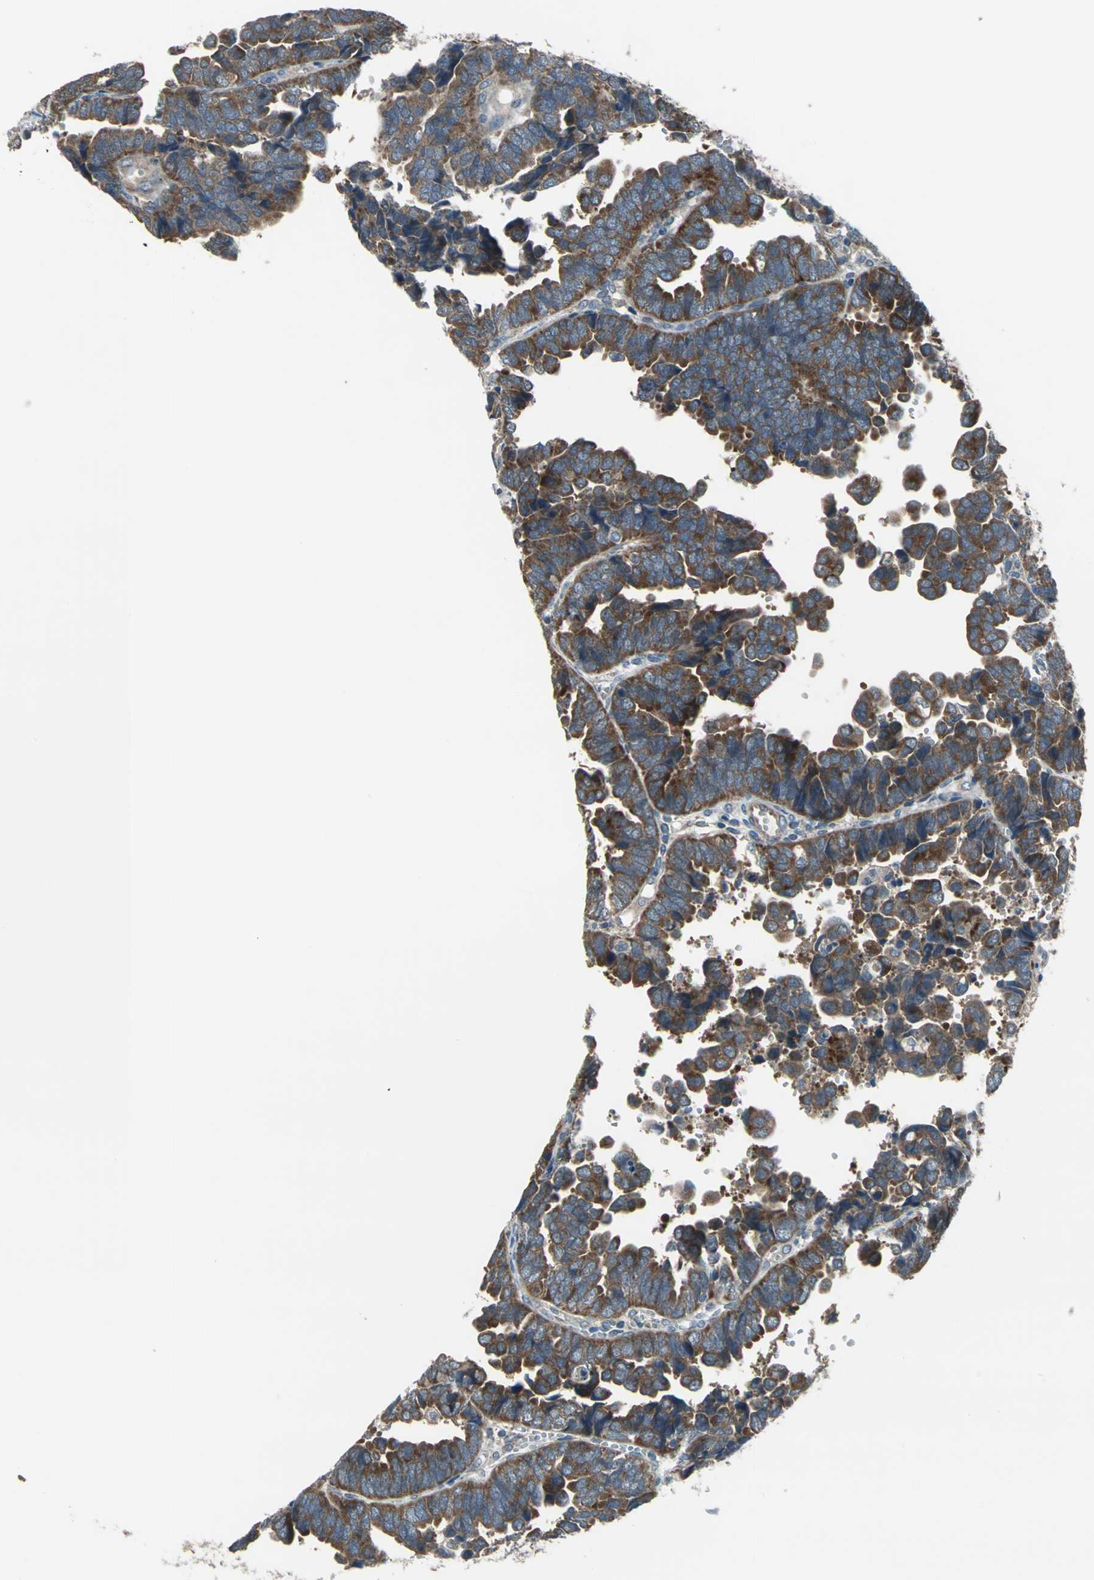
{"staining": {"intensity": "strong", "quantity": ">75%", "location": "cytoplasmic/membranous"}, "tissue": "endometrial cancer", "cell_type": "Tumor cells", "image_type": "cancer", "snomed": [{"axis": "morphology", "description": "Adenocarcinoma, NOS"}, {"axis": "topography", "description": "Endometrium"}], "caption": "A histopathology image showing strong cytoplasmic/membranous staining in about >75% of tumor cells in endometrial adenocarcinoma, as visualized by brown immunohistochemical staining.", "gene": "TRAK1", "patient": {"sex": "female", "age": 75}}